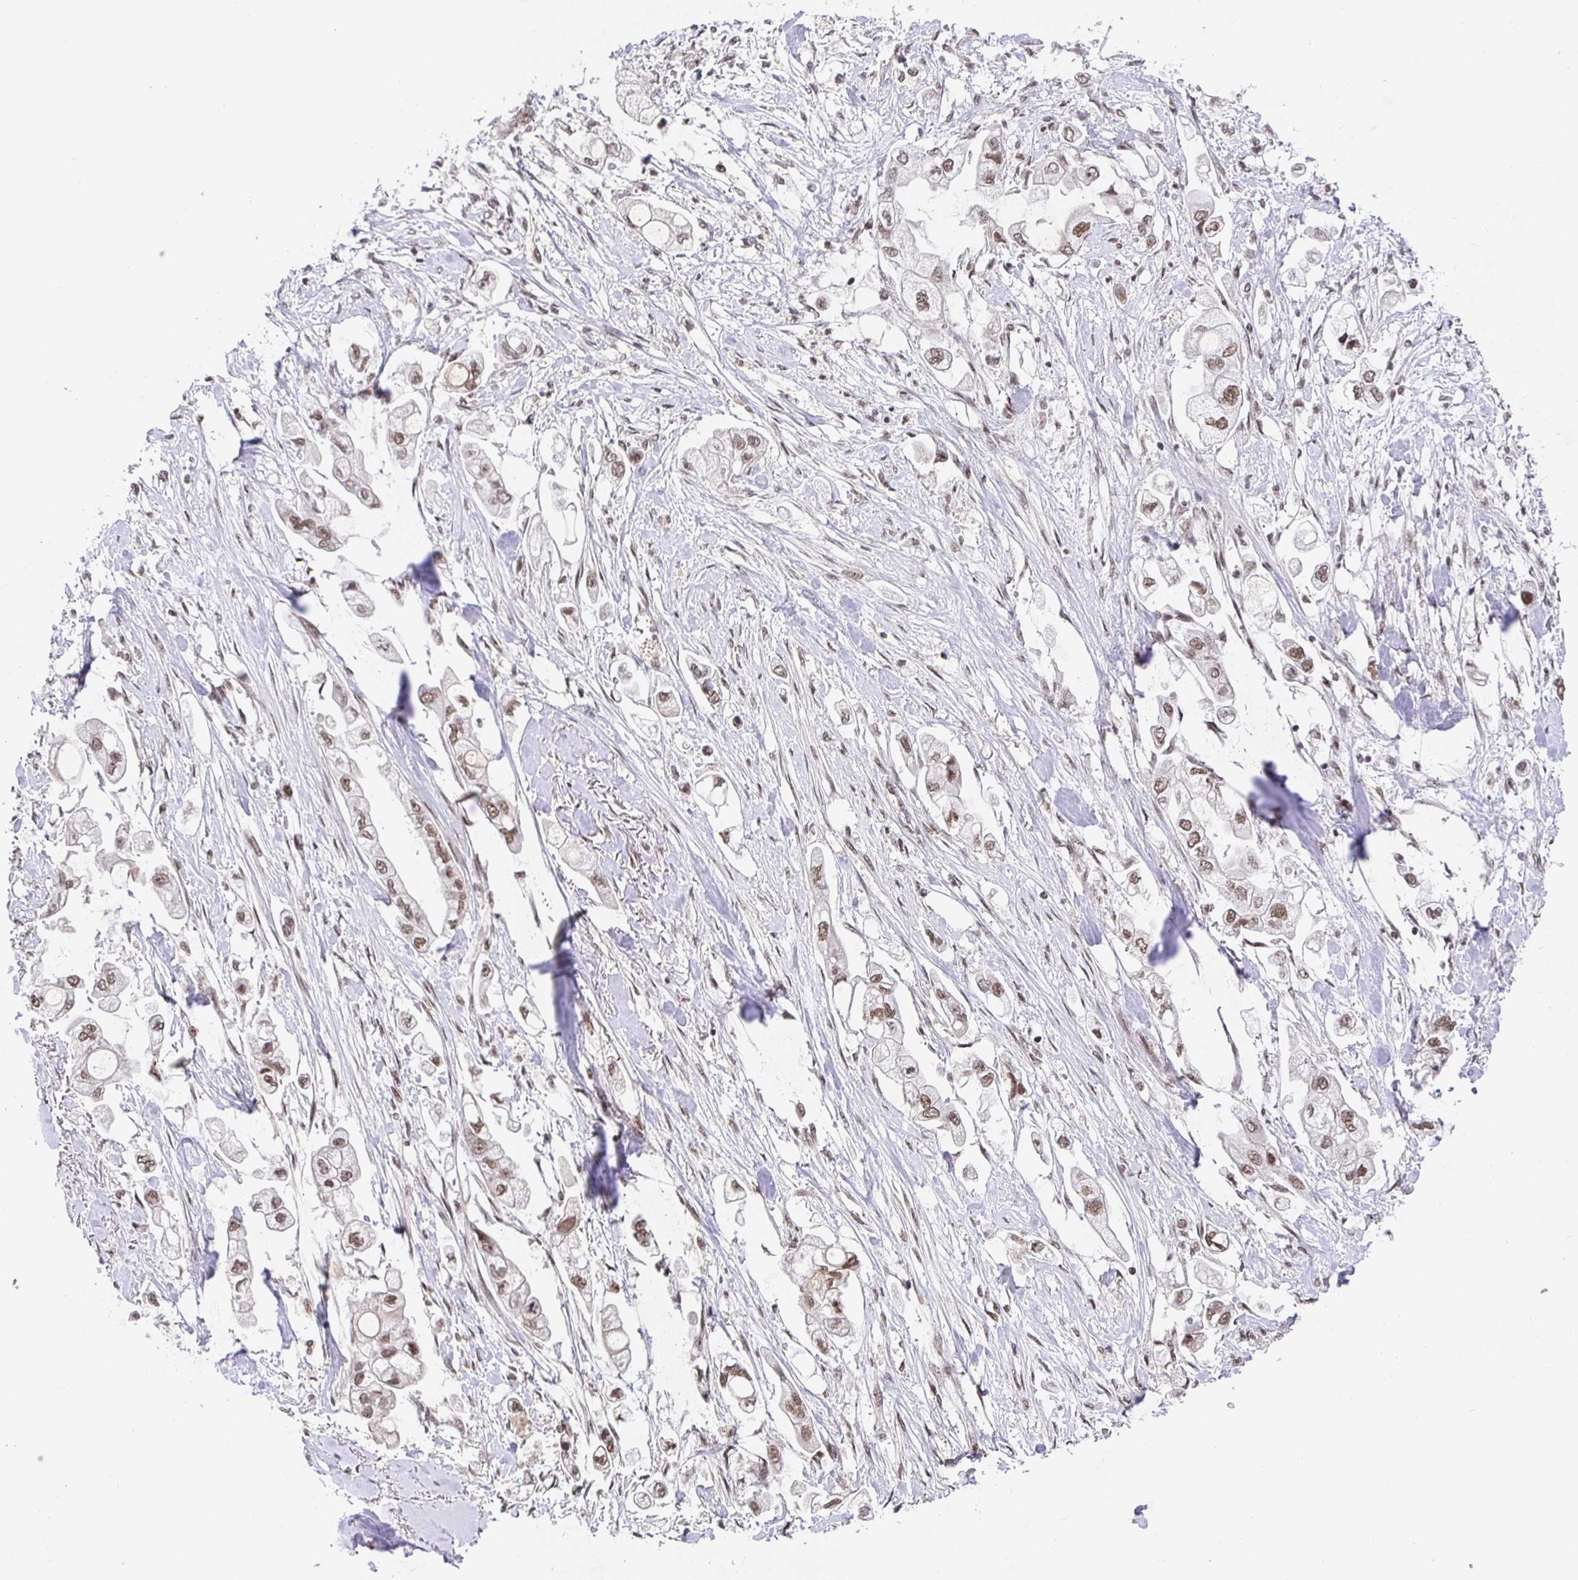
{"staining": {"intensity": "weak", "quantity": ">75%", "location": "nuclear"}, "tissue": "stomach cancer", "cell_type": "Tumor cells", "image_type": "cancer", "snomed": [{"axis": "morphology", "description": "Adenocarcinoma, NOS"}, {"axis": "topography", "description": "Stomach"}], "caption": "The immunohistochemical stain highlights weak nuclear positivity in tumor cells of stomach adenocarcinoma tissue.", "gene": "USF1", "patient": {"sex": "male", "age": 62}}